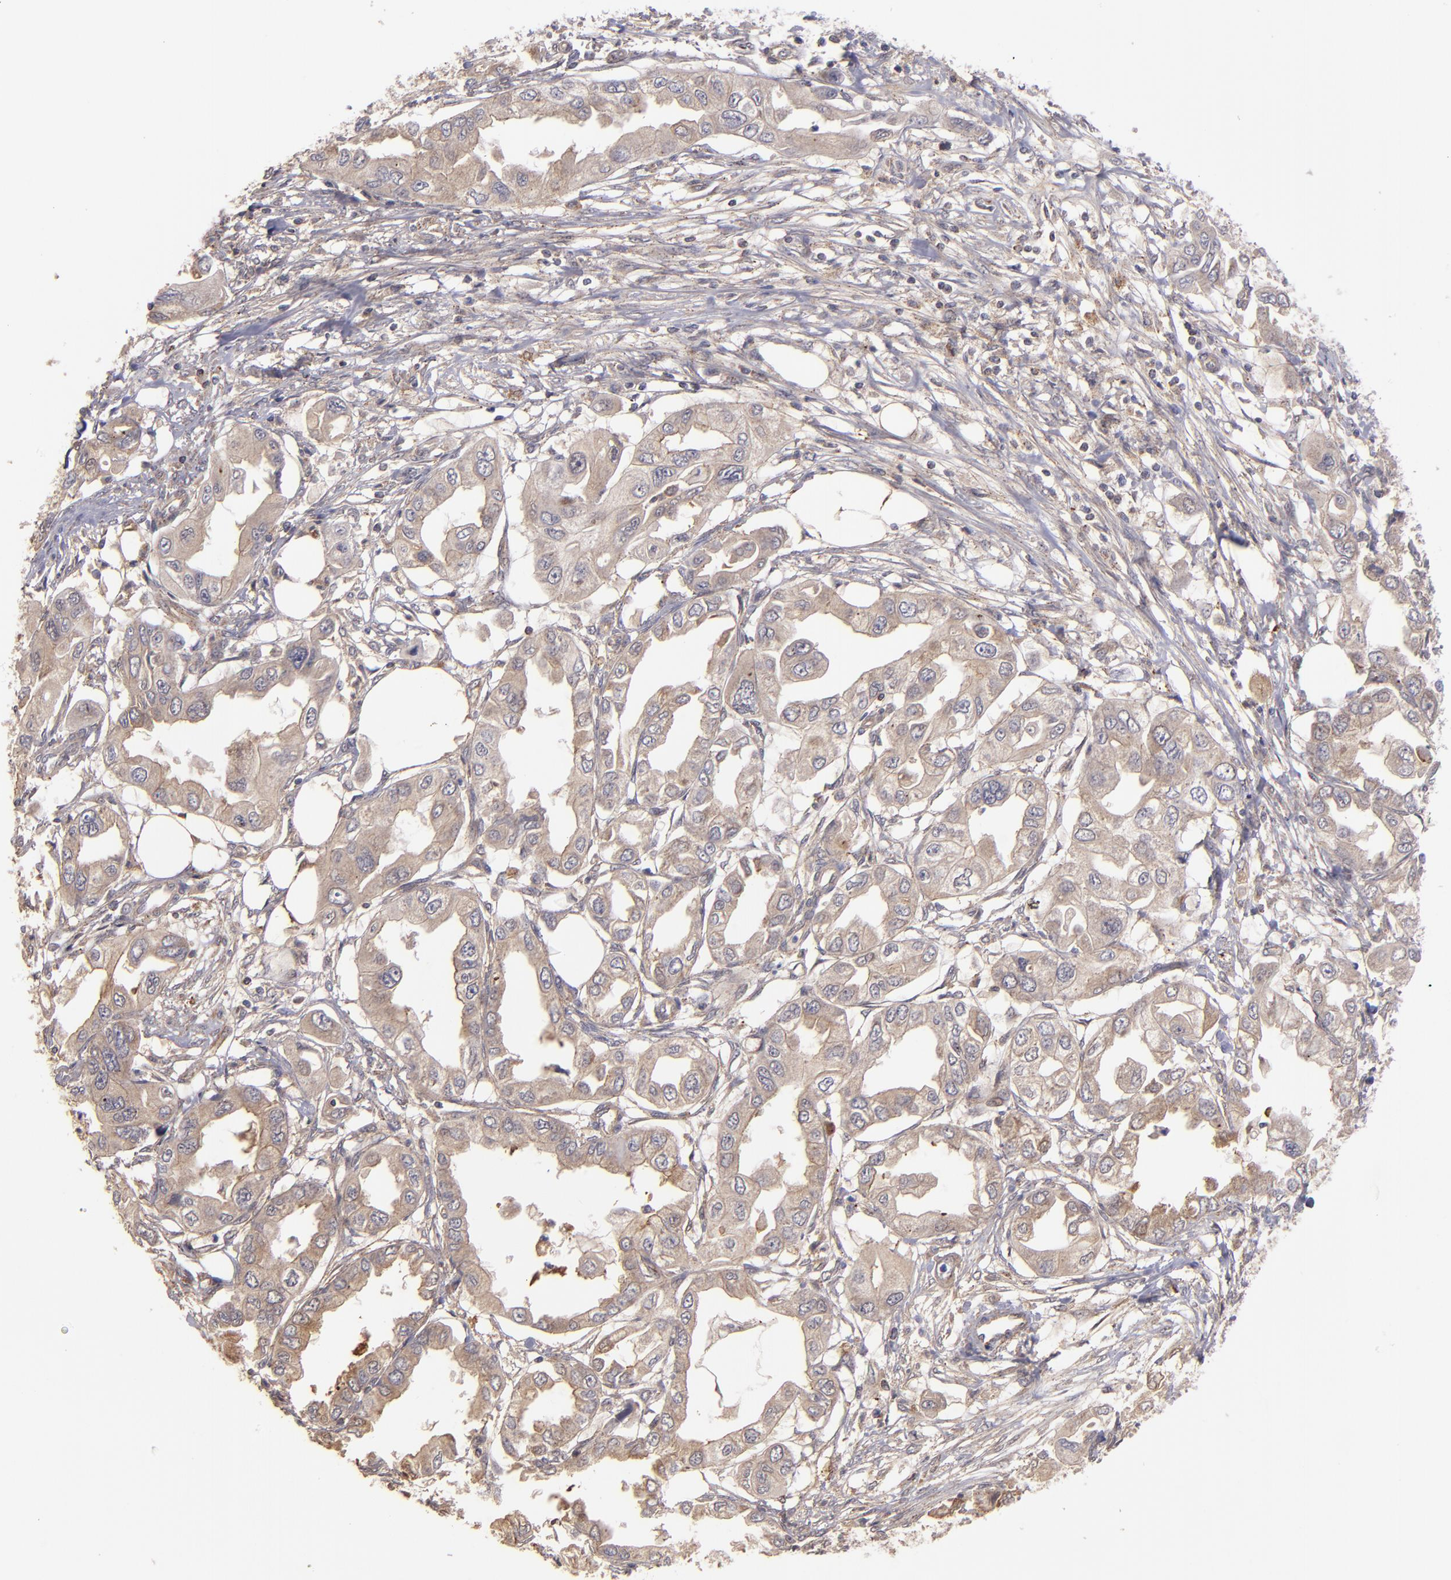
{"staining": {"intensity": "moderate", "quantity": ">75%", "location": "cytoplasmic/membranous"}, "tissue": "endometrial cancer", "cell_type": "Tumor cells", "image_type": "cancer", "snomed": [{"axis": "morphology", "description": "Adenocarcinoma, NOS"}, {"axis": "topography", "description": "Endometrium"}], "caption": "IHC of endometrial adenocarcinoma displays medium levels of moderate cytoplasmic/membranous expression in about >75% of tumor cells.", "gene": "ZFYVE1", "patient": {"sex": "female", "age": 67}}